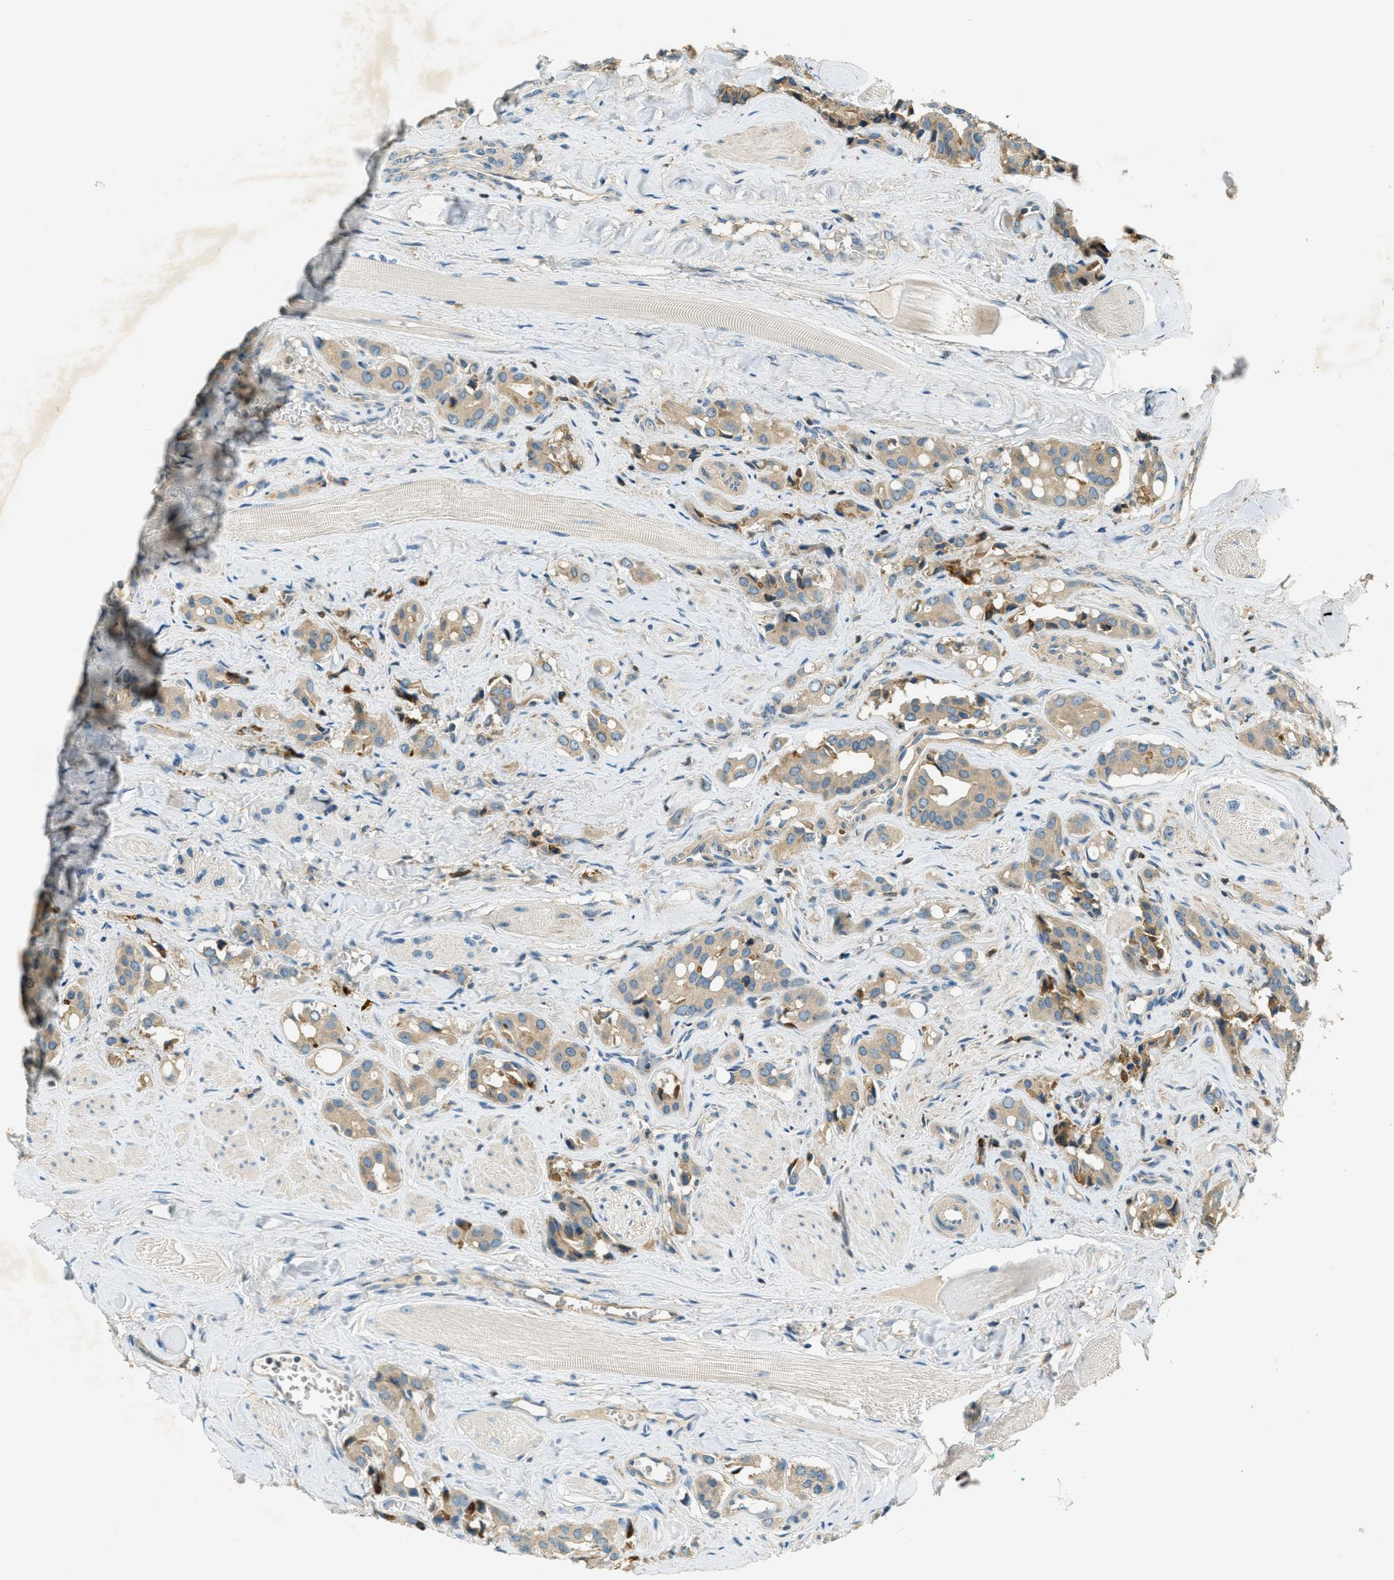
{"staining": {"intensity": "weak", "quantity": ">75%", "location": "cytoplasmic/membranous"}, "tissue": "prostate cancer", "cell_type": "Tumor cells", "image_type": "cancer", "snomed": [{"axis": "morphology", "description": "Adenocarcinoma, High grade"}, {"axis": "topography", "description": "Prostate"}], "caption": "High-grade adenocarcinoma (prostate) tissue shows weak cytoplasmic/membranous staining in about >75% of tumor cells, visualized by immunohistochemistry.", "gene": "NUDT4", "patient": {"sex": "male", "age": 52}}